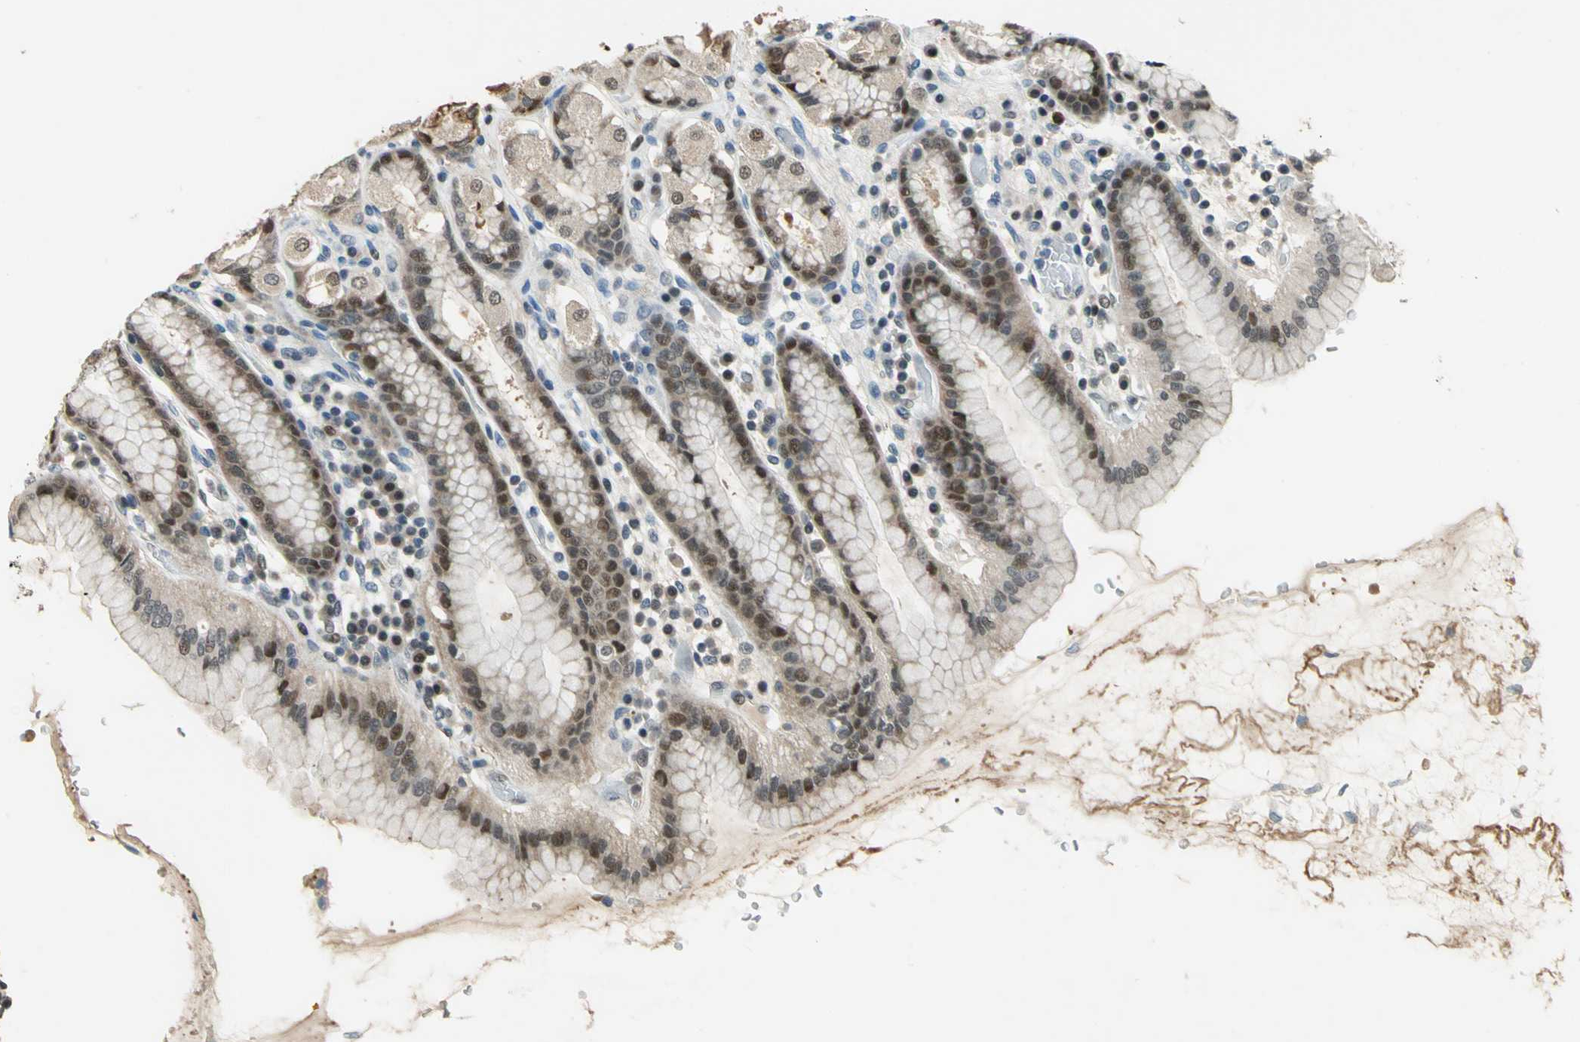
{"staining": {"intensity": "moderate", "quantity": ">75%", "location": "cytoplasmic/membranous,nuclear"}, "tissue": "stomach", "cell_type": "Glandular cells", "image_type": "normal", "snomed": [{"axis": "morphology", "description": "Normal tissue, NOS"}, {"axis": "topography", "description": "Stomach, upper"}], "caption": "Moderate cytoplasmic/membranous,nuclear positivity is present in about >75% of glandular cells in benign stomach. (IHC, brightfield microscopy, high magnification).", "gene": "MIS18BP1", "patient": {"sex": "male", "age": 68}}